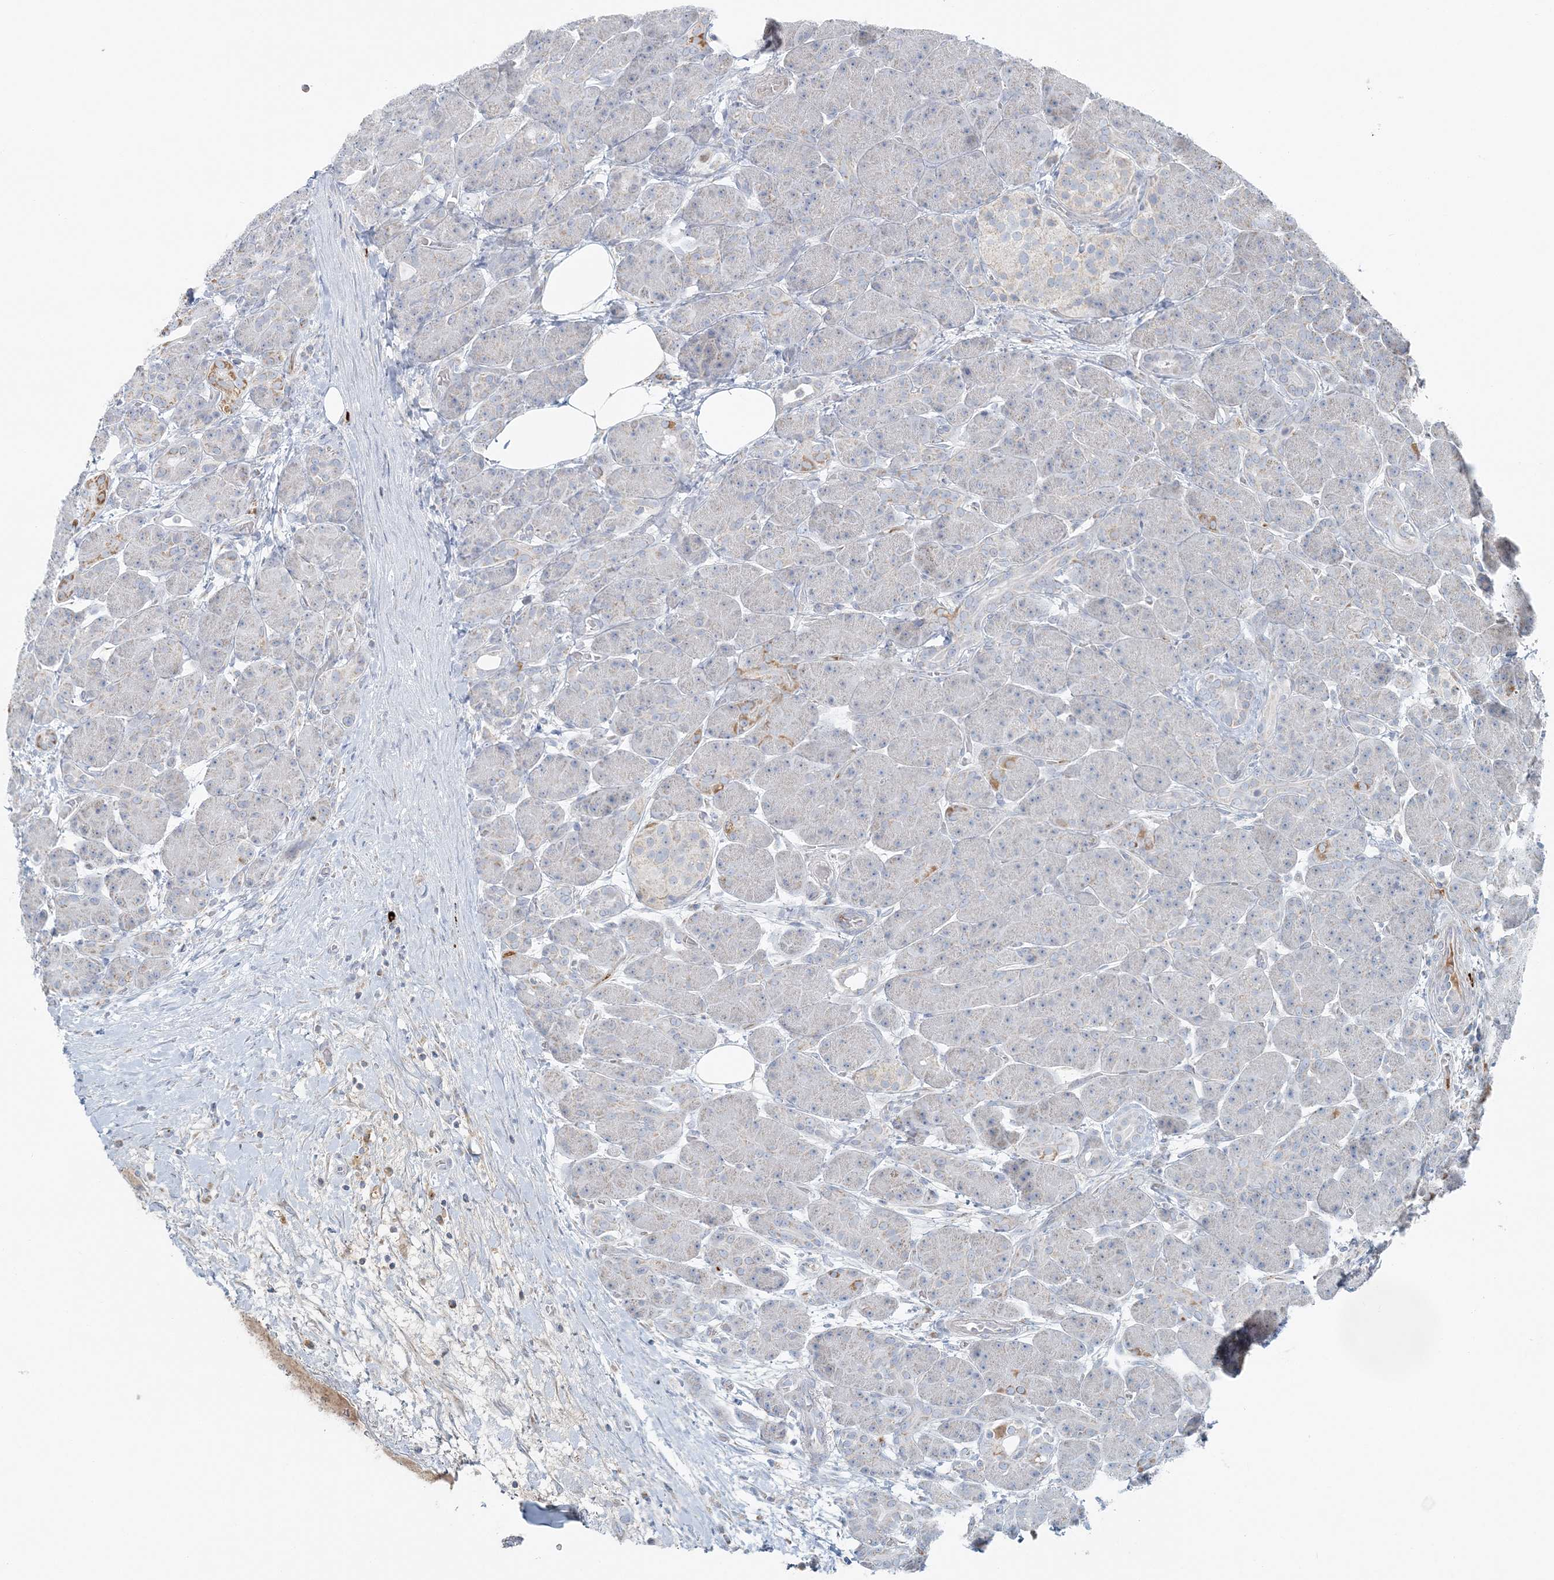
{"staining": {"intensity": "moderate", "quantity": "<25%", "location": "cytoplasmic/membranous"}, "tissue": "pancreas", "cell_type": "Exocrine glandular cells", "image_type": "normal", "snomed": [{"axis": "morphology", "description": "Normal tissue, NOS"}, {"axis": "topography", "description": "Pancreas"}], "caption": "Immunohistochemical staining of benign pancreas displays low levels of moderate cytoplasmic/membranous positivity in about <25% of exocrine glandular cells. (brown staining indicates protein expression, while blue staining denotes nuclei).", "gene": "SLC22A16", "patient": {"sex": "male", "age": 63}}